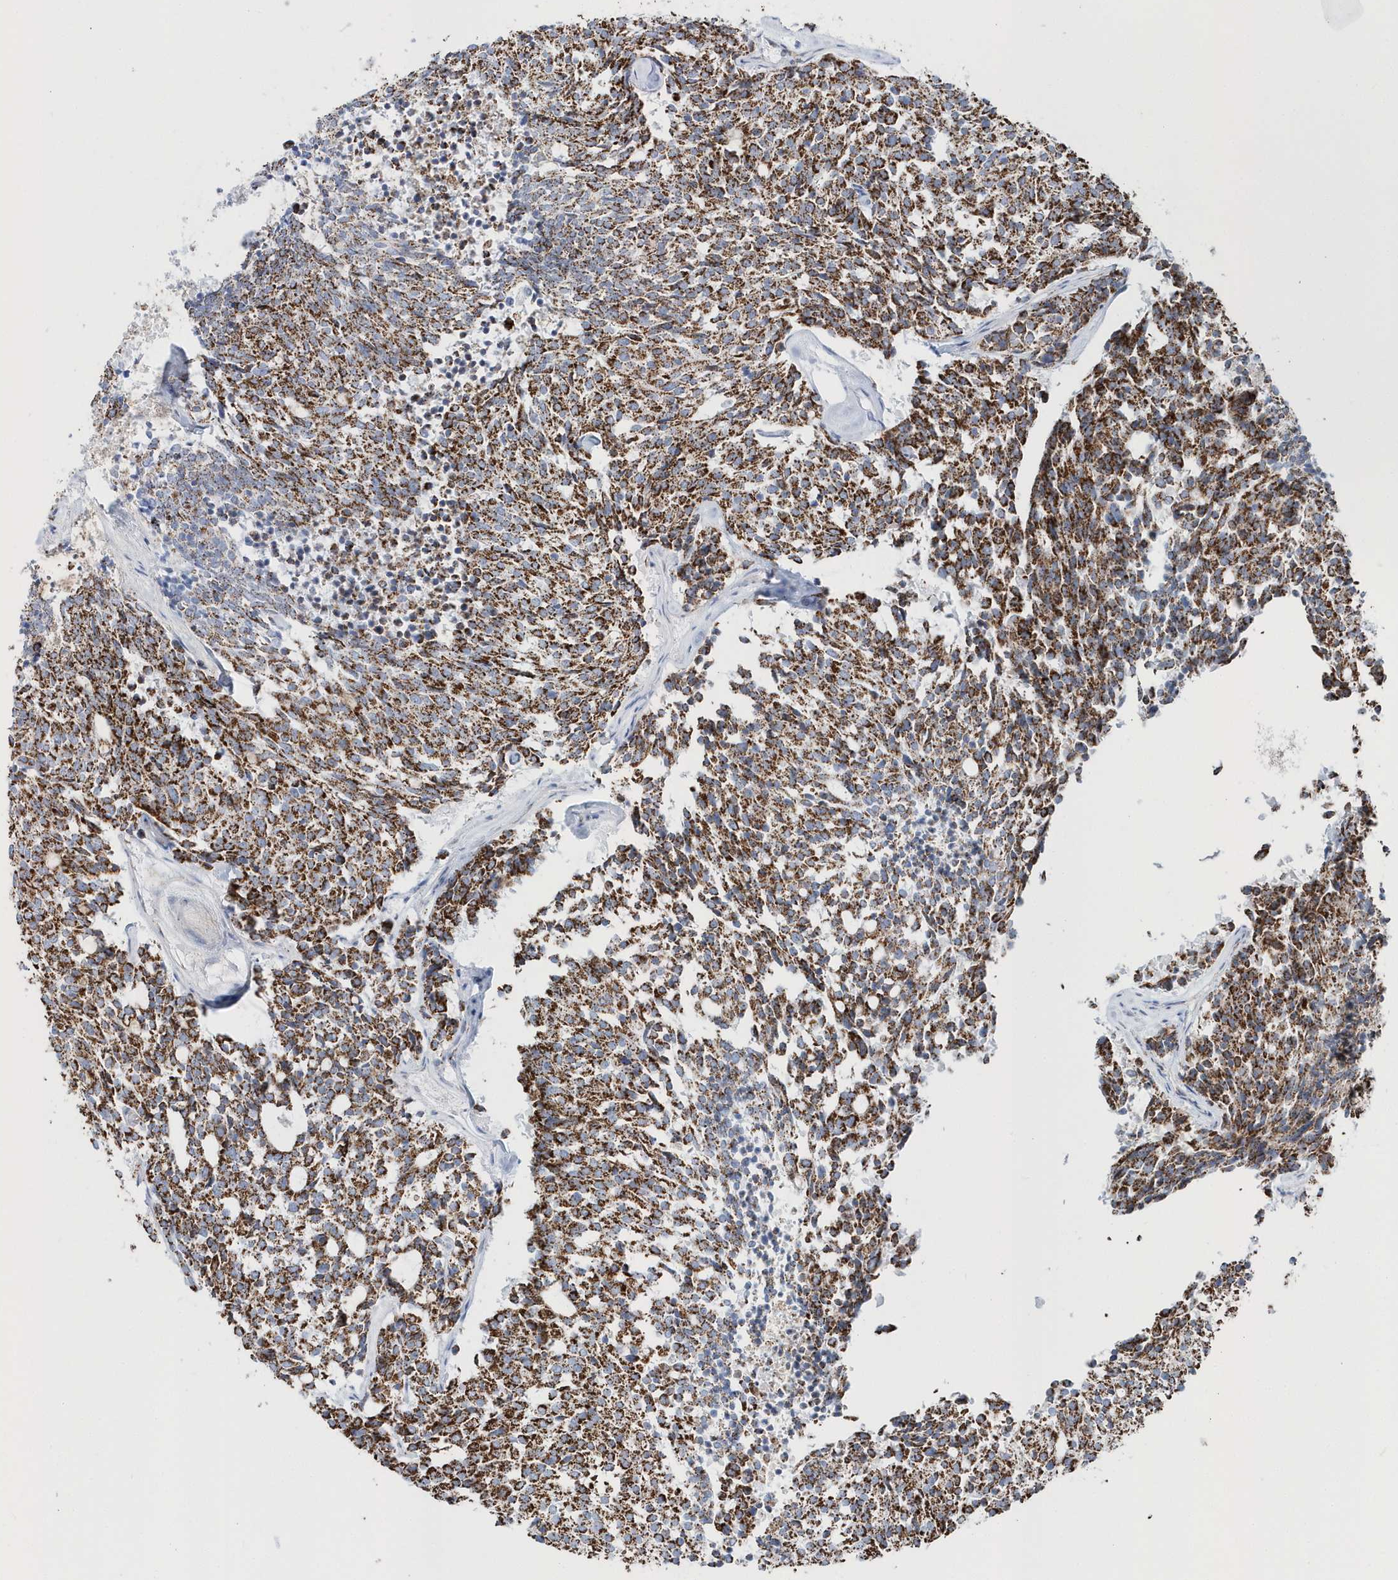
{"staining": {"intensity": "strong", "quantity": ">75%", "location": "cytoplasmic/membranous"}, "tissue": "carcinoid", "cell_type": "Tumor cells", "image_type": "cancer", "snomed": [{"axis": "morphology", "description": "Carcinoid, malignant, NOS"}, {"axis": "topography", "description": "Pancreas"}], "caption": "Human carcinoid stained with a protein marker reveals strong staining in tumor cells.", "gene": "TMCO6", "patient": {"sex": "female", "age": 54}}